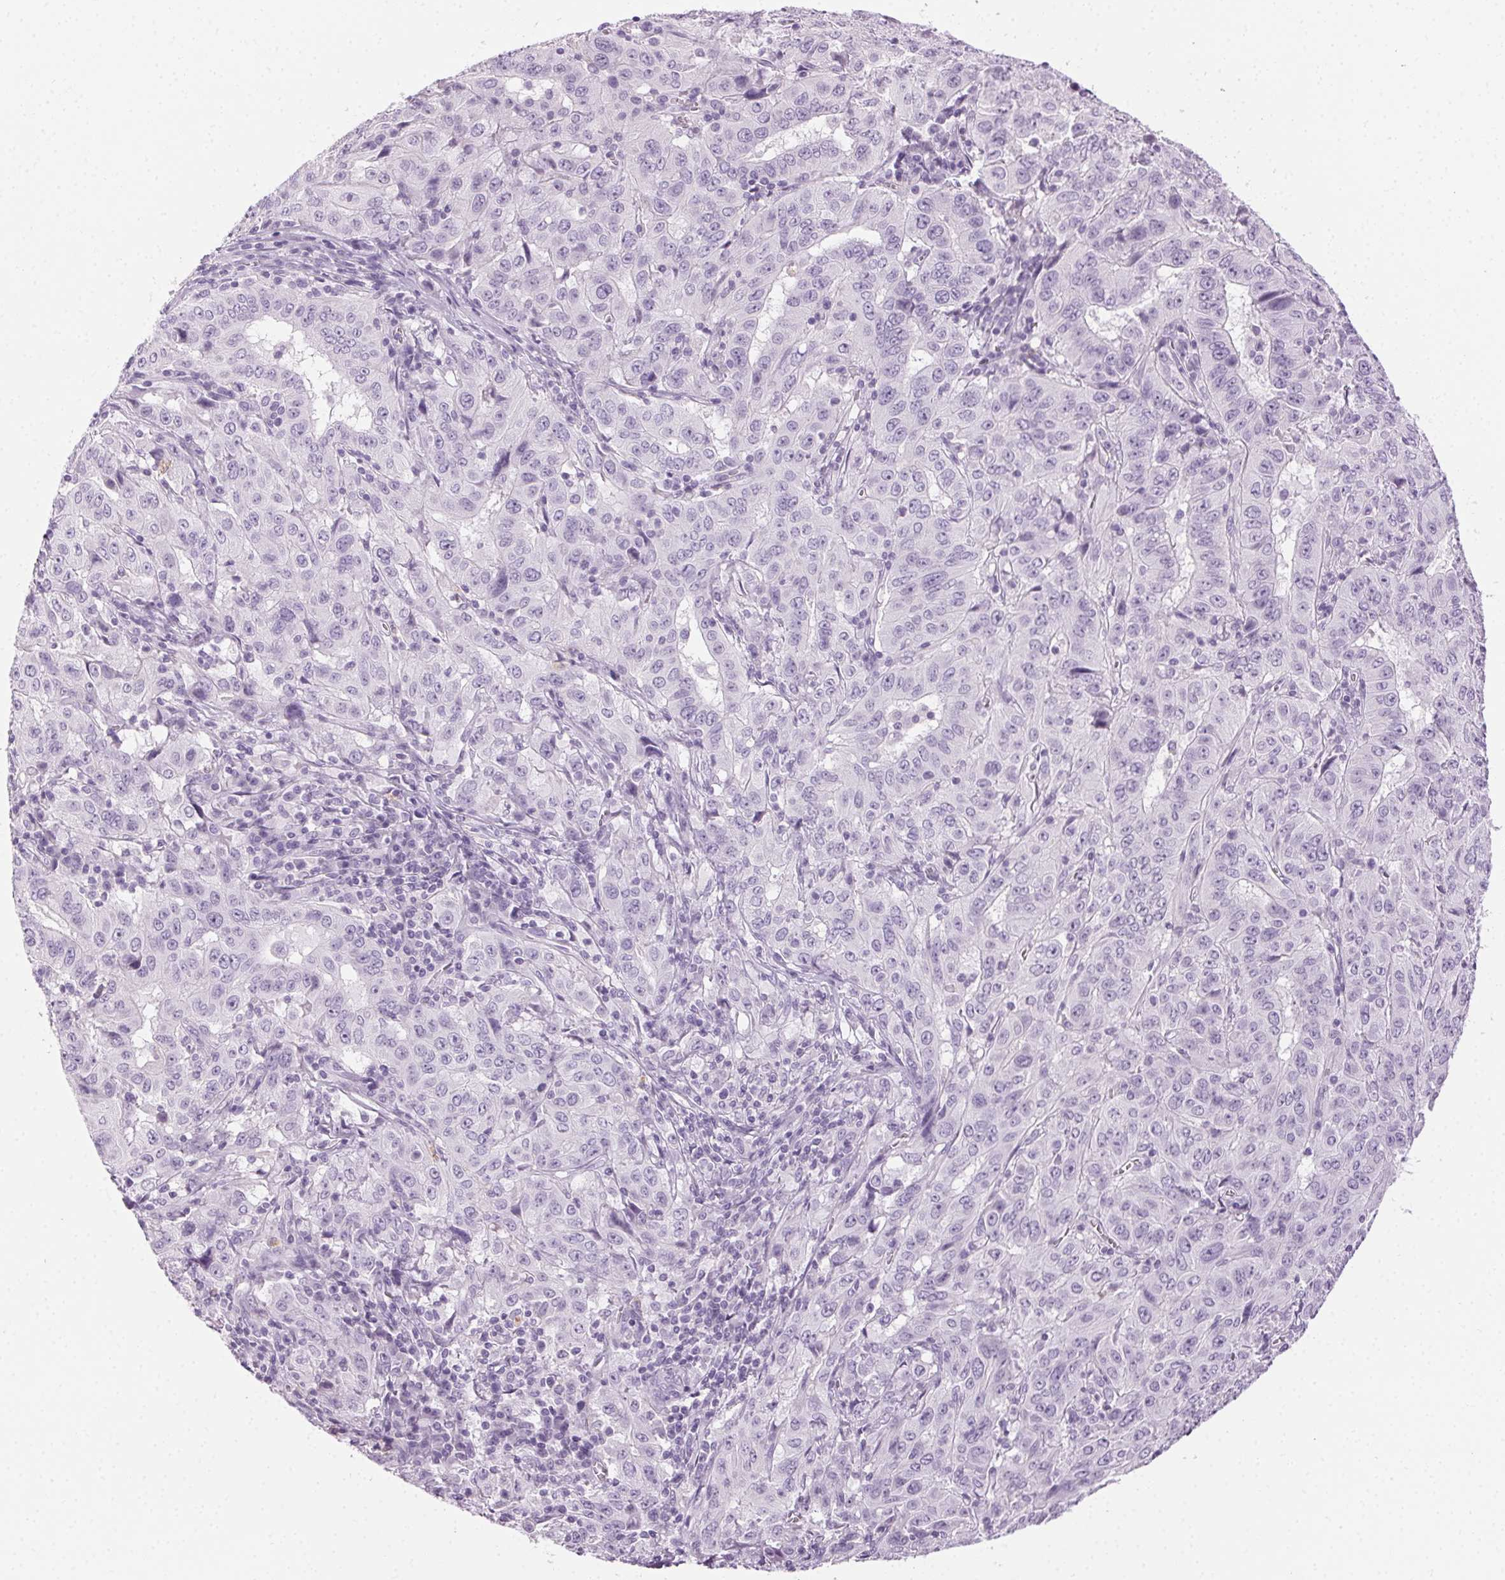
{"staining": {"intensity": "negative", "quantity": "none", "location": "none"}, "tissue": "pancreatic cancer", "cell_type": "Tumor cells", "image_type": "cancer", "snomed": [{"axis": "morphology", "description": "Adenocarcinoma, NOS"}, {"axis": "topography", "description": "Pancreas"}], "caption": "Human adenocarcinoma (pancreatic) stained for a protein using IHC shows no expression in tumor cells.", "gene": "MPO", "patient": {"sex": "male", "age": 63}}